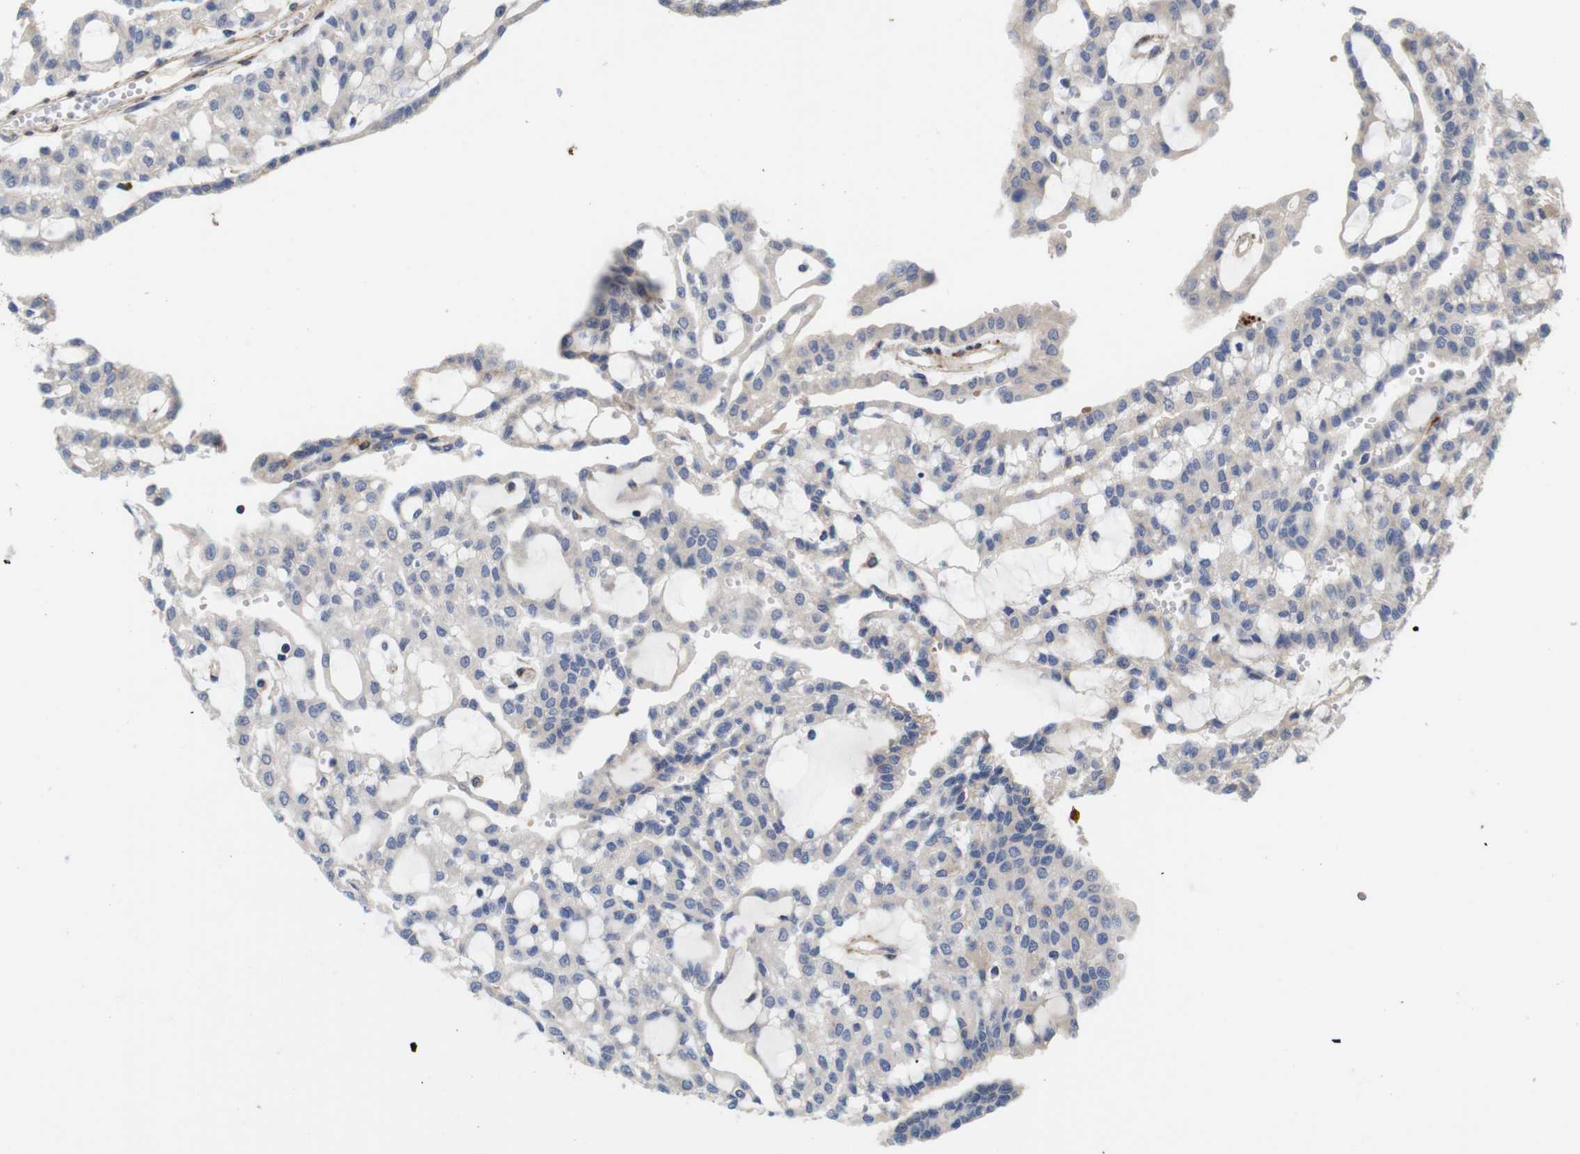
{"staining": {"intensity": "negative", "quantity": "none", "location": "none"}, "tissue": "renal cancer", "cell_type": "Tumor cells", "image_type": "cancer", "snomed": [{"axis": "morphology", "description": "Adenocarcinoma, NOS"}, {"axis": "topography", "description": "Kidney"}], "caption": "This is an IHC histopathology image of human renal adenocarcinoma. There is no expression in tumor cells.", "gene": "SPRY3", "patient": {"sex": "male", "age": 63}}